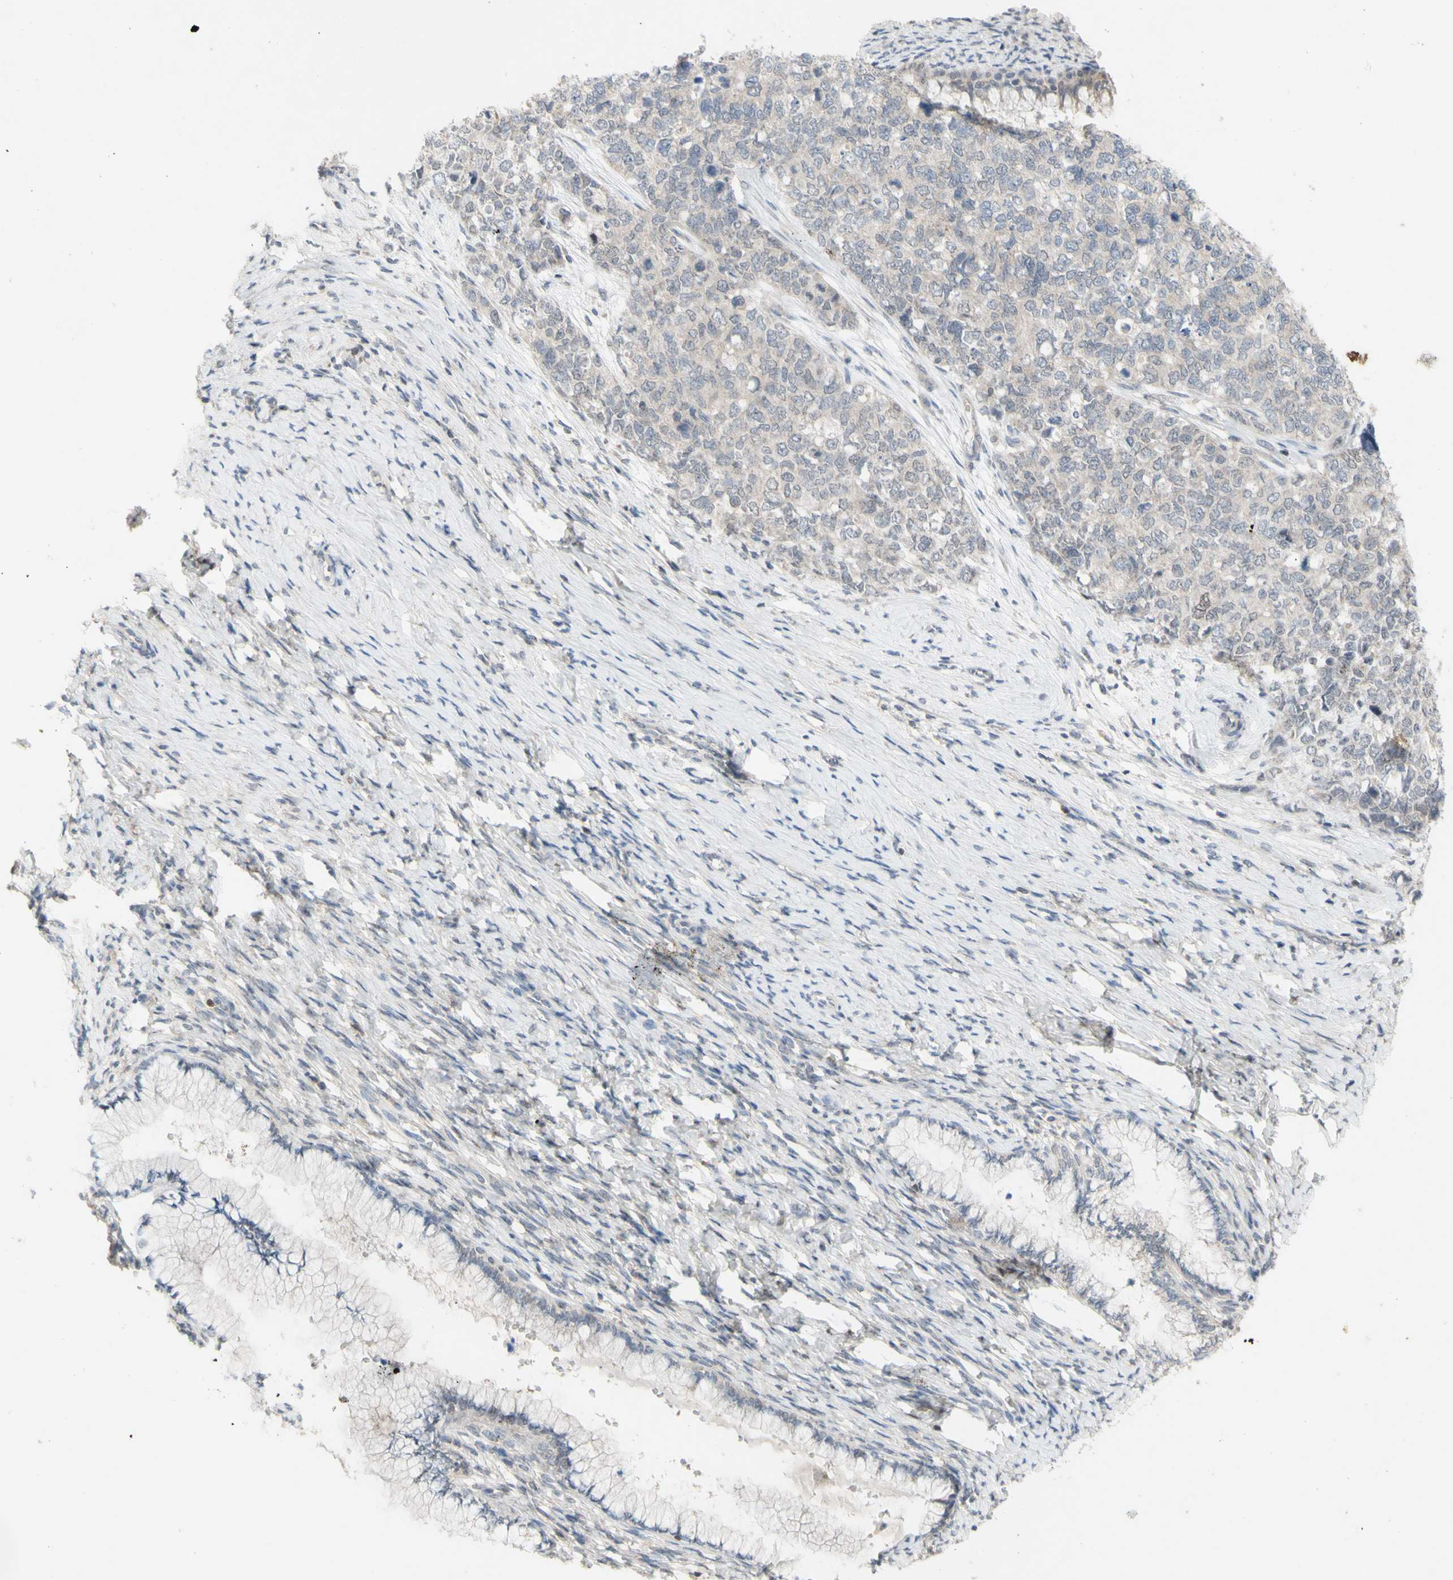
{"staining": {"intensity": "negative", "quantity": "none", "location": "none"}, "tissue": "cervical cancer", "cell_type": "Tumor cells", "image_type": "cancer", "snomed": [{"axis": "morphology", "description": "Squamous cell carcinoma, NOS"}, {"axis": "topography", "description": "Cervix"}], "caption": "Immunohistochemical staining of squamous cell carcinoma (cervical) exhibits no significant positivity in tumor cells.", "gene": "NLRP1", "patient": {"sex": "female", "age": 63}}